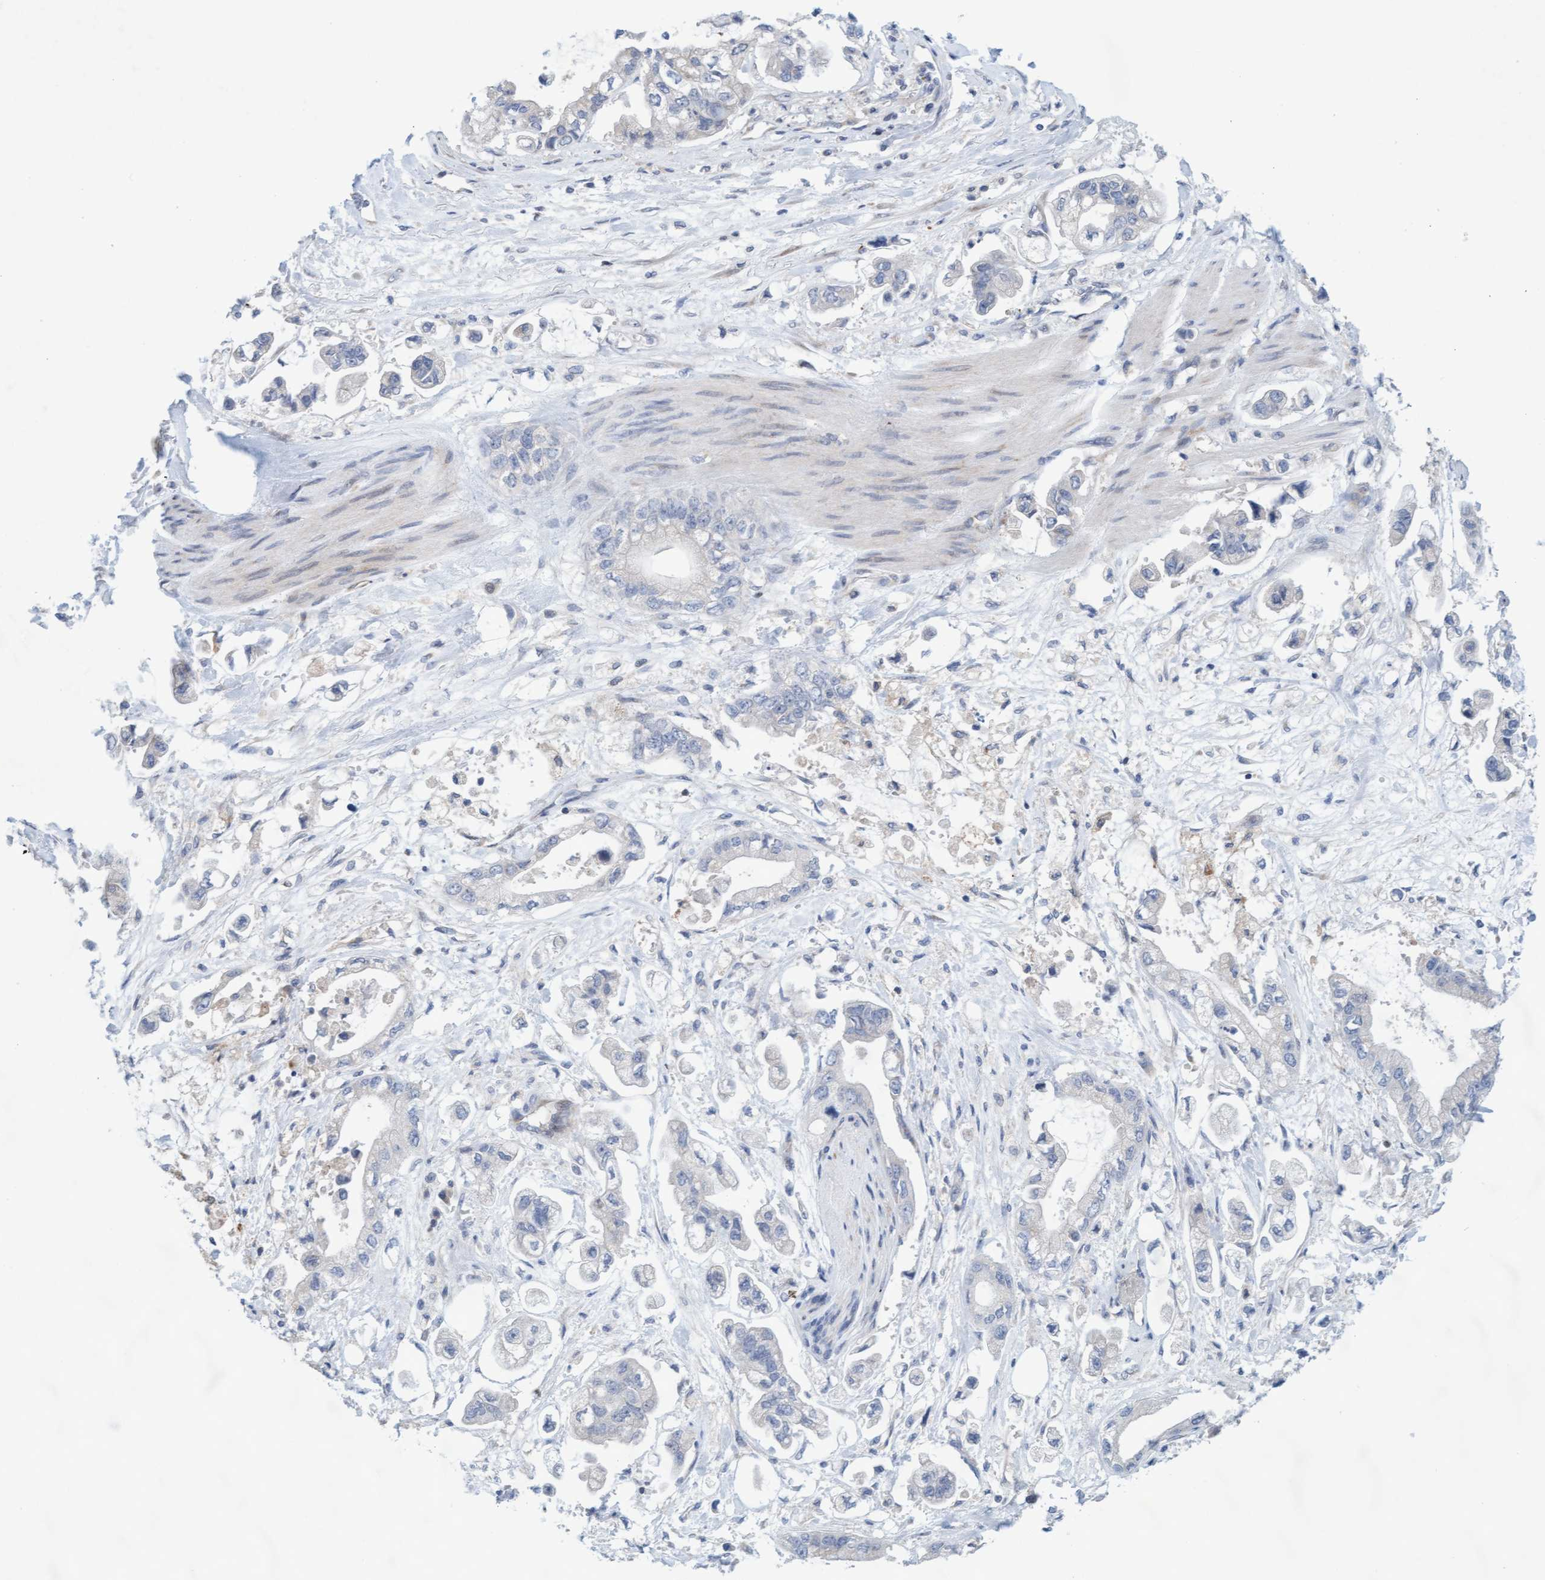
{"staining": {"intensity": "negative", "quantity": "none", "location": "none"}, "tissue": "stomach cancer", "cell_type": "Tumor cells", "image_type": "cancer", "snomed": [{"axis": "morphology", "description": "Normal tissue, NOS"}, {"axis": "morphology", "description": "Adenocarcinoma, NOS"}, {"axis": "topography", "description": "Stomach"}], "caption": "The immunohistochemistry (IHC) histopathology image has no significant positivity in tumor cells of stomach adenocarcinoma tissue.", "gene": "SLC28A3", "patient": {"sex": "male", "age": 62}}